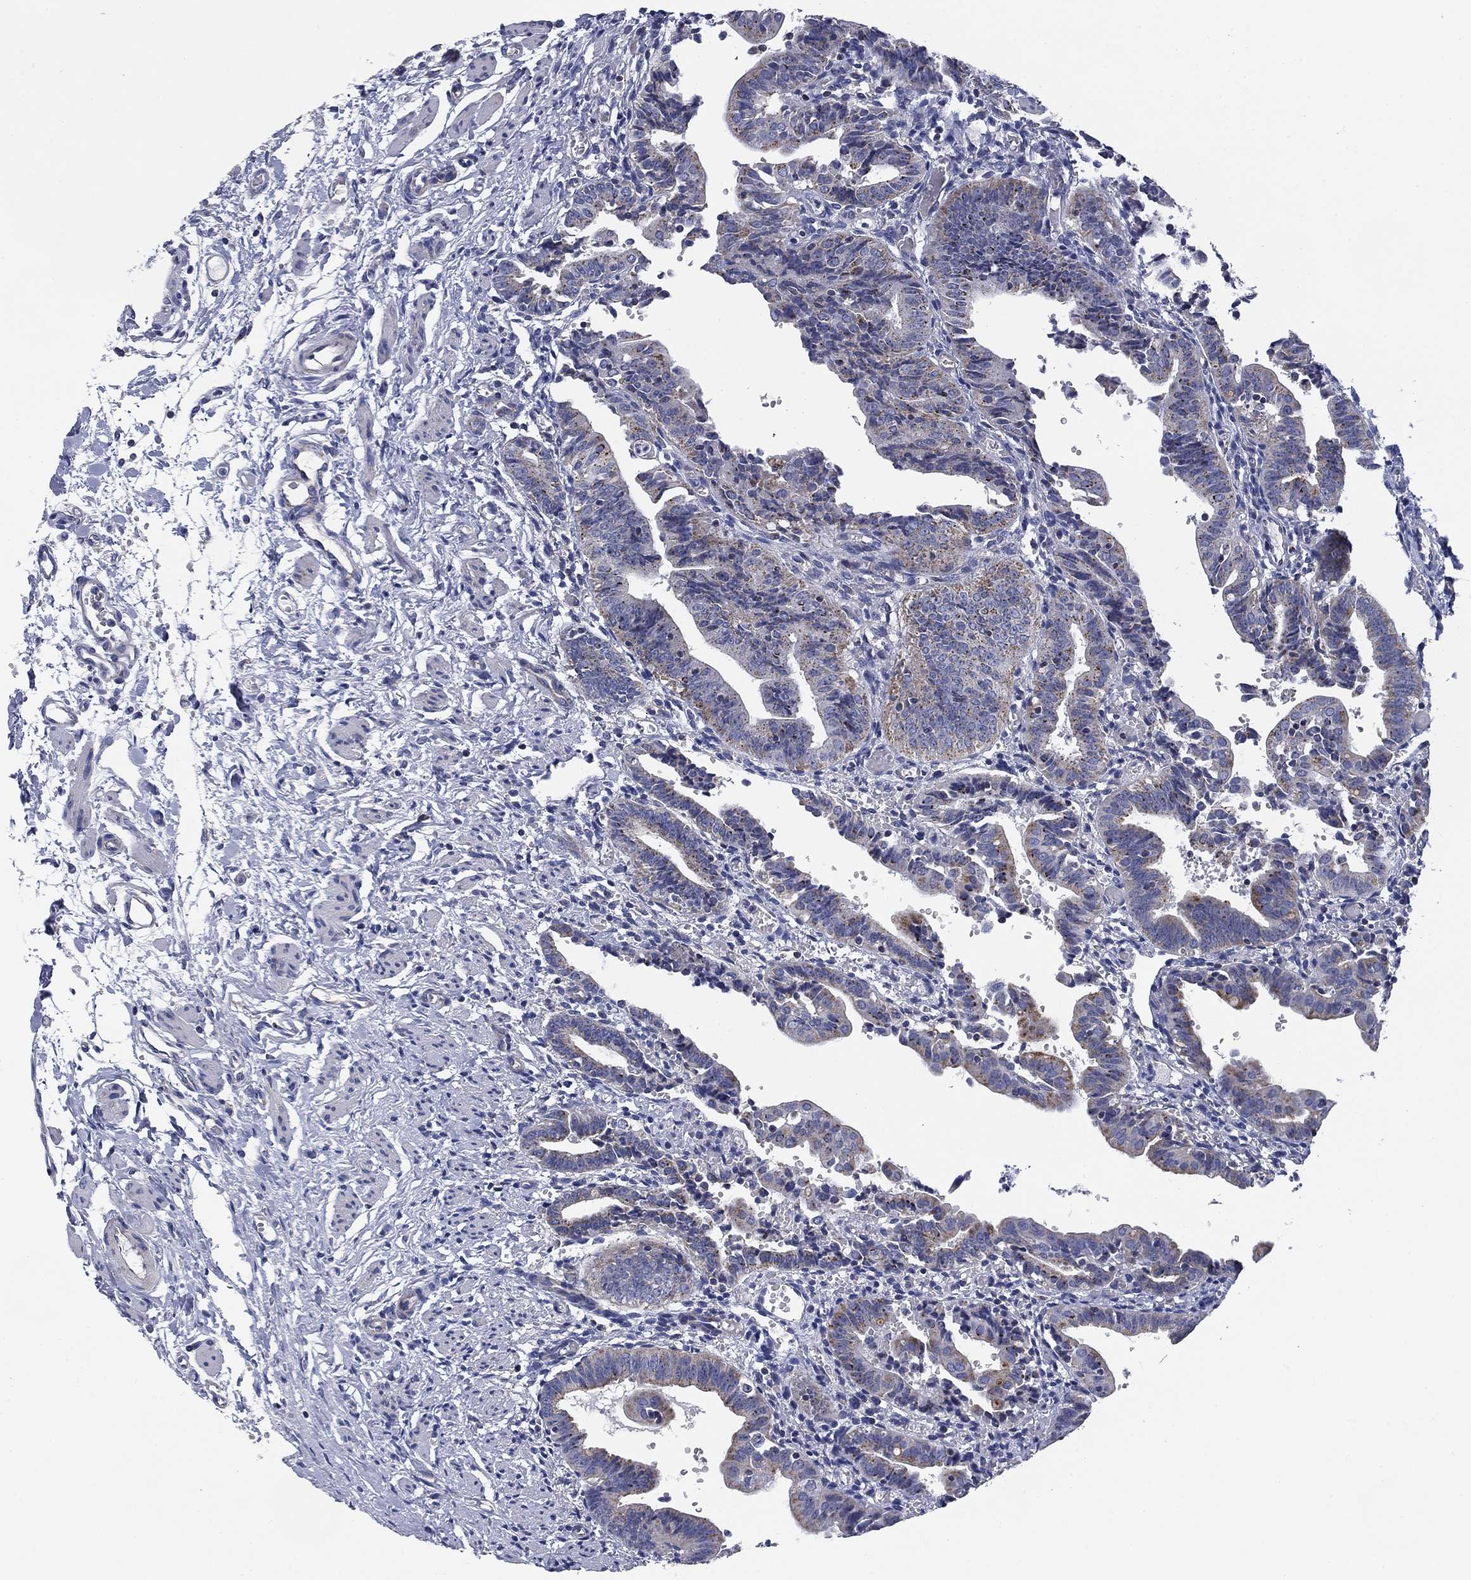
{"staining": {"intensity": "moderate", "quantity": "<25%", "location": "cytoplasmic/membranous"}, "tissue": "fallopian tube", "cell_type": "Glandular cells", "image_type": "normal", "snomed": [{"axis": "morphology", "description": "Normal tissue, NOS"}, {"axis": "morphology", "description": "Carcinoma, endometroid"}, {"axis": "topography", "description": "Fallopian tube"}, {"axis": "topography", "description": "Ovary"}], "caption": "Immunohistochemical staining of unremarkable human fallopian tube exhibits <25% levels of moderate cytoplasmic/membranous protein staining in approximately <25% of glandular cells. (IHC, brightfield microscopy, high magnification).", "gene": "NACAD", "patient": {"sex": "female", "age": 42}}